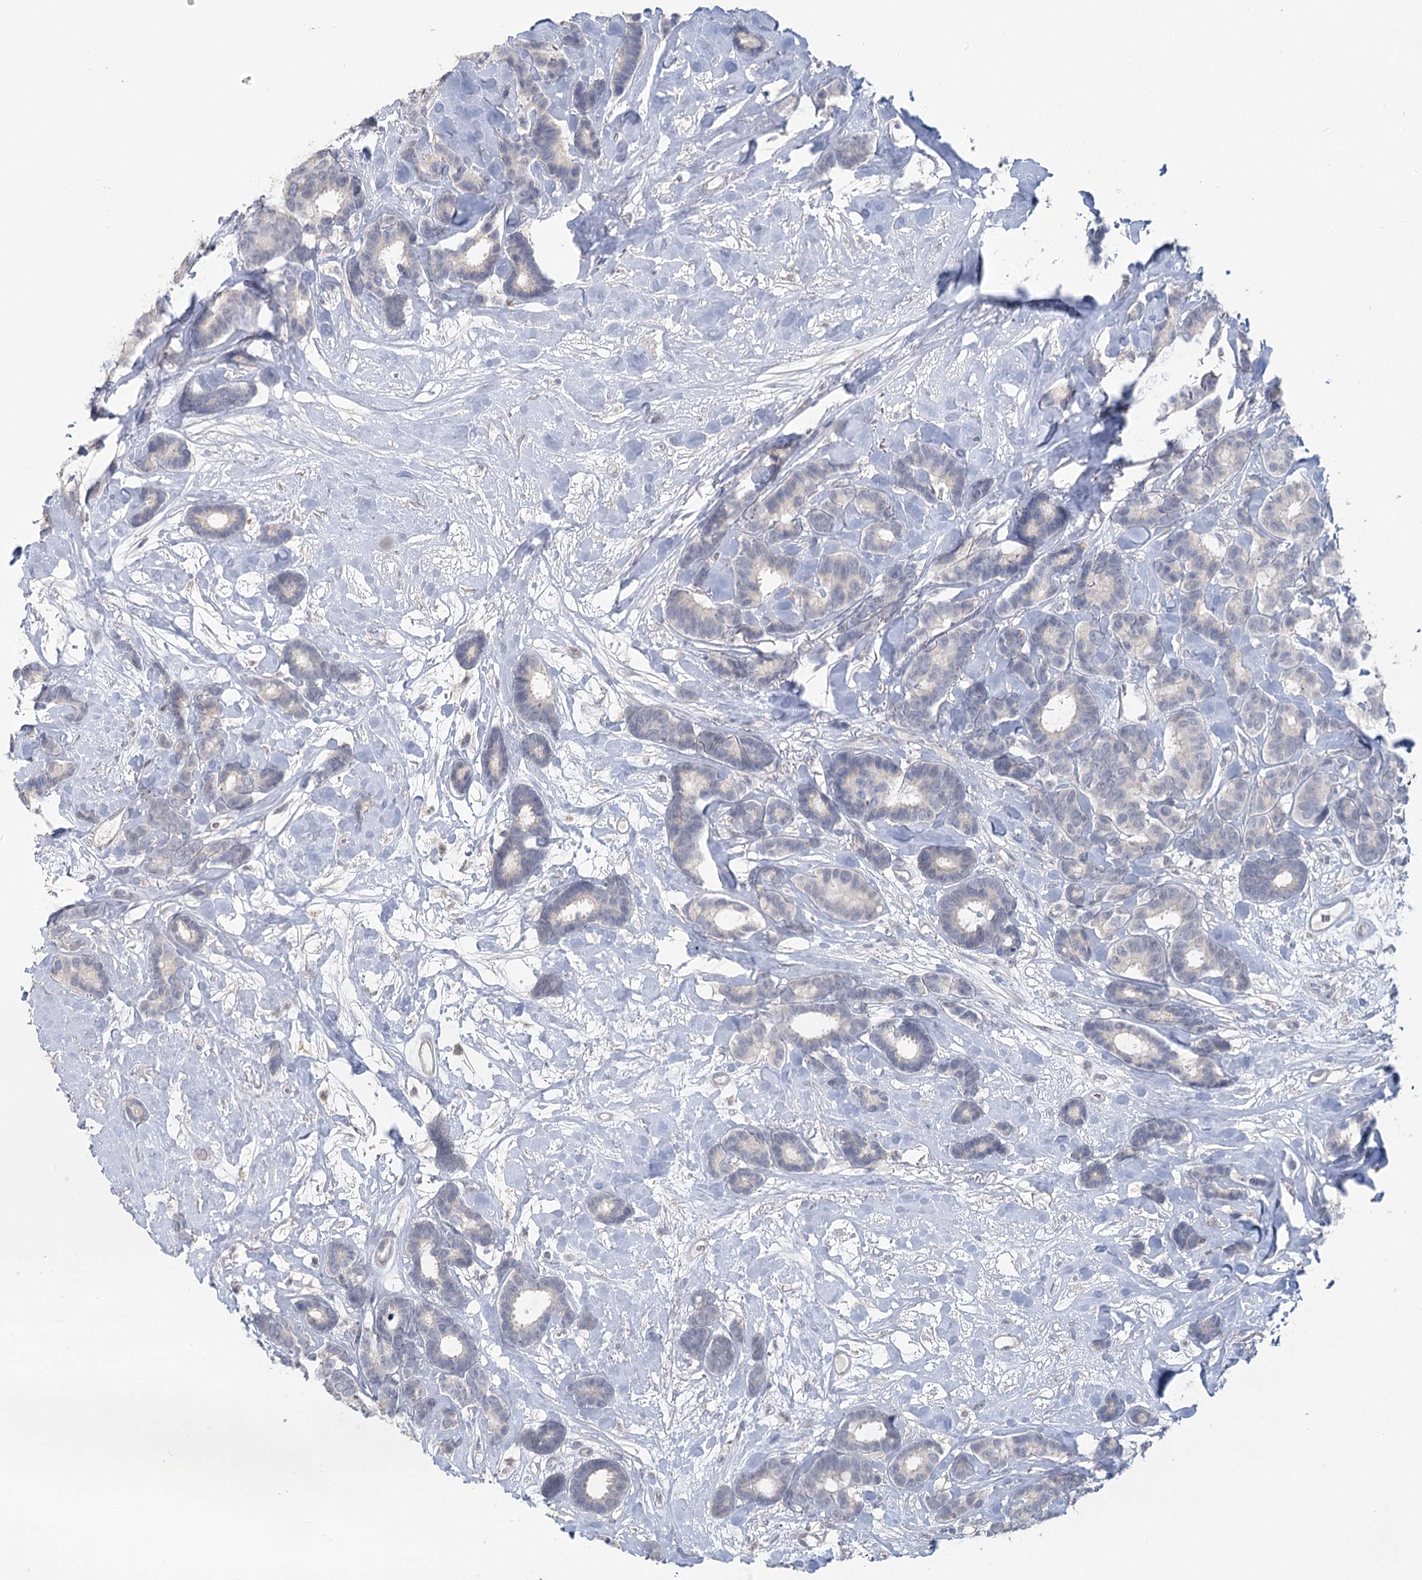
{"staining": {"intensity": "negative", "quantity": "none", "location": "none"}, "tissue": "breast cancer", "cell_type": "Tumor cells", "image_type": "cancer", "snomed": [{"axis": "morphology", "description": "Duct carcinoma"}, {"axis": "topography", "description": "Breast"}], "caption": "High power microscopy image of an IHC photomicrograph of breast cancer (invasive ductal carcinoma), revealing no significant staining in tumor cells. (Brightfield microscopy of DAB IHC at high magnification).", "gene": "SLC9A3", "patient": {"sex": "female", "age": 87}}